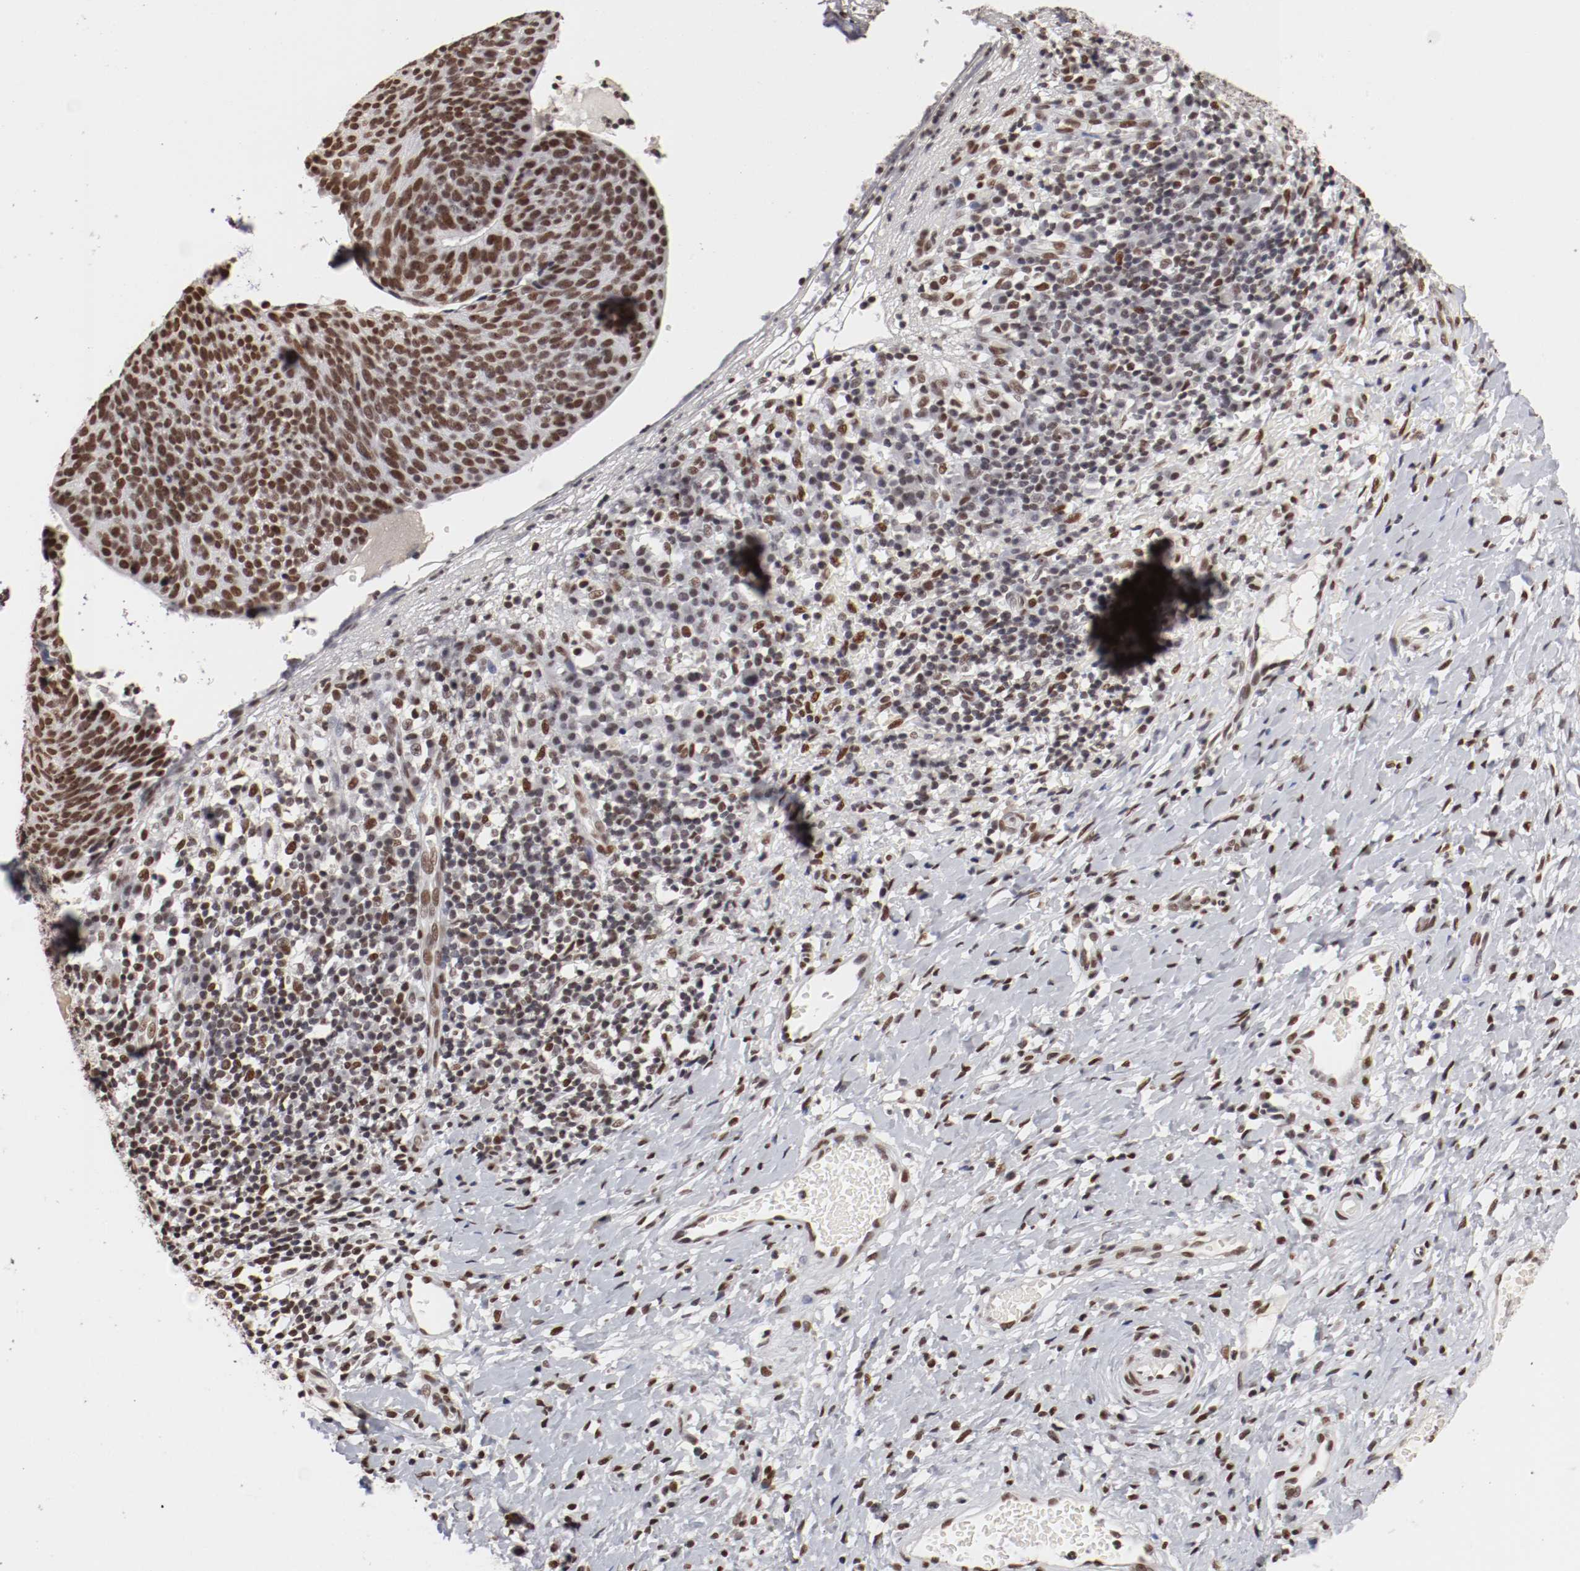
{"staining": {"intensity": "moderate", "quantity": ">75%", "location": "nuclear"}, "tissue": "cervical cancer", "cell_type": "Tumor cells", "image_type": "cancer", "snomed": [{"axis": "morphology", "description": "Normal tissue, NOS"}, {"axis": "morphology", "description": "Squamous cell carcinoma, NOS"}, {"axis": "topography", "description": "Cervix"}], "caption": "A brown stain labels moderate nuclear positivity of a protein in cervical squamous cell carcinoma tumor cells.", "gene": "TP53BP1", "patient": {"sex": "female", "age": 39}}